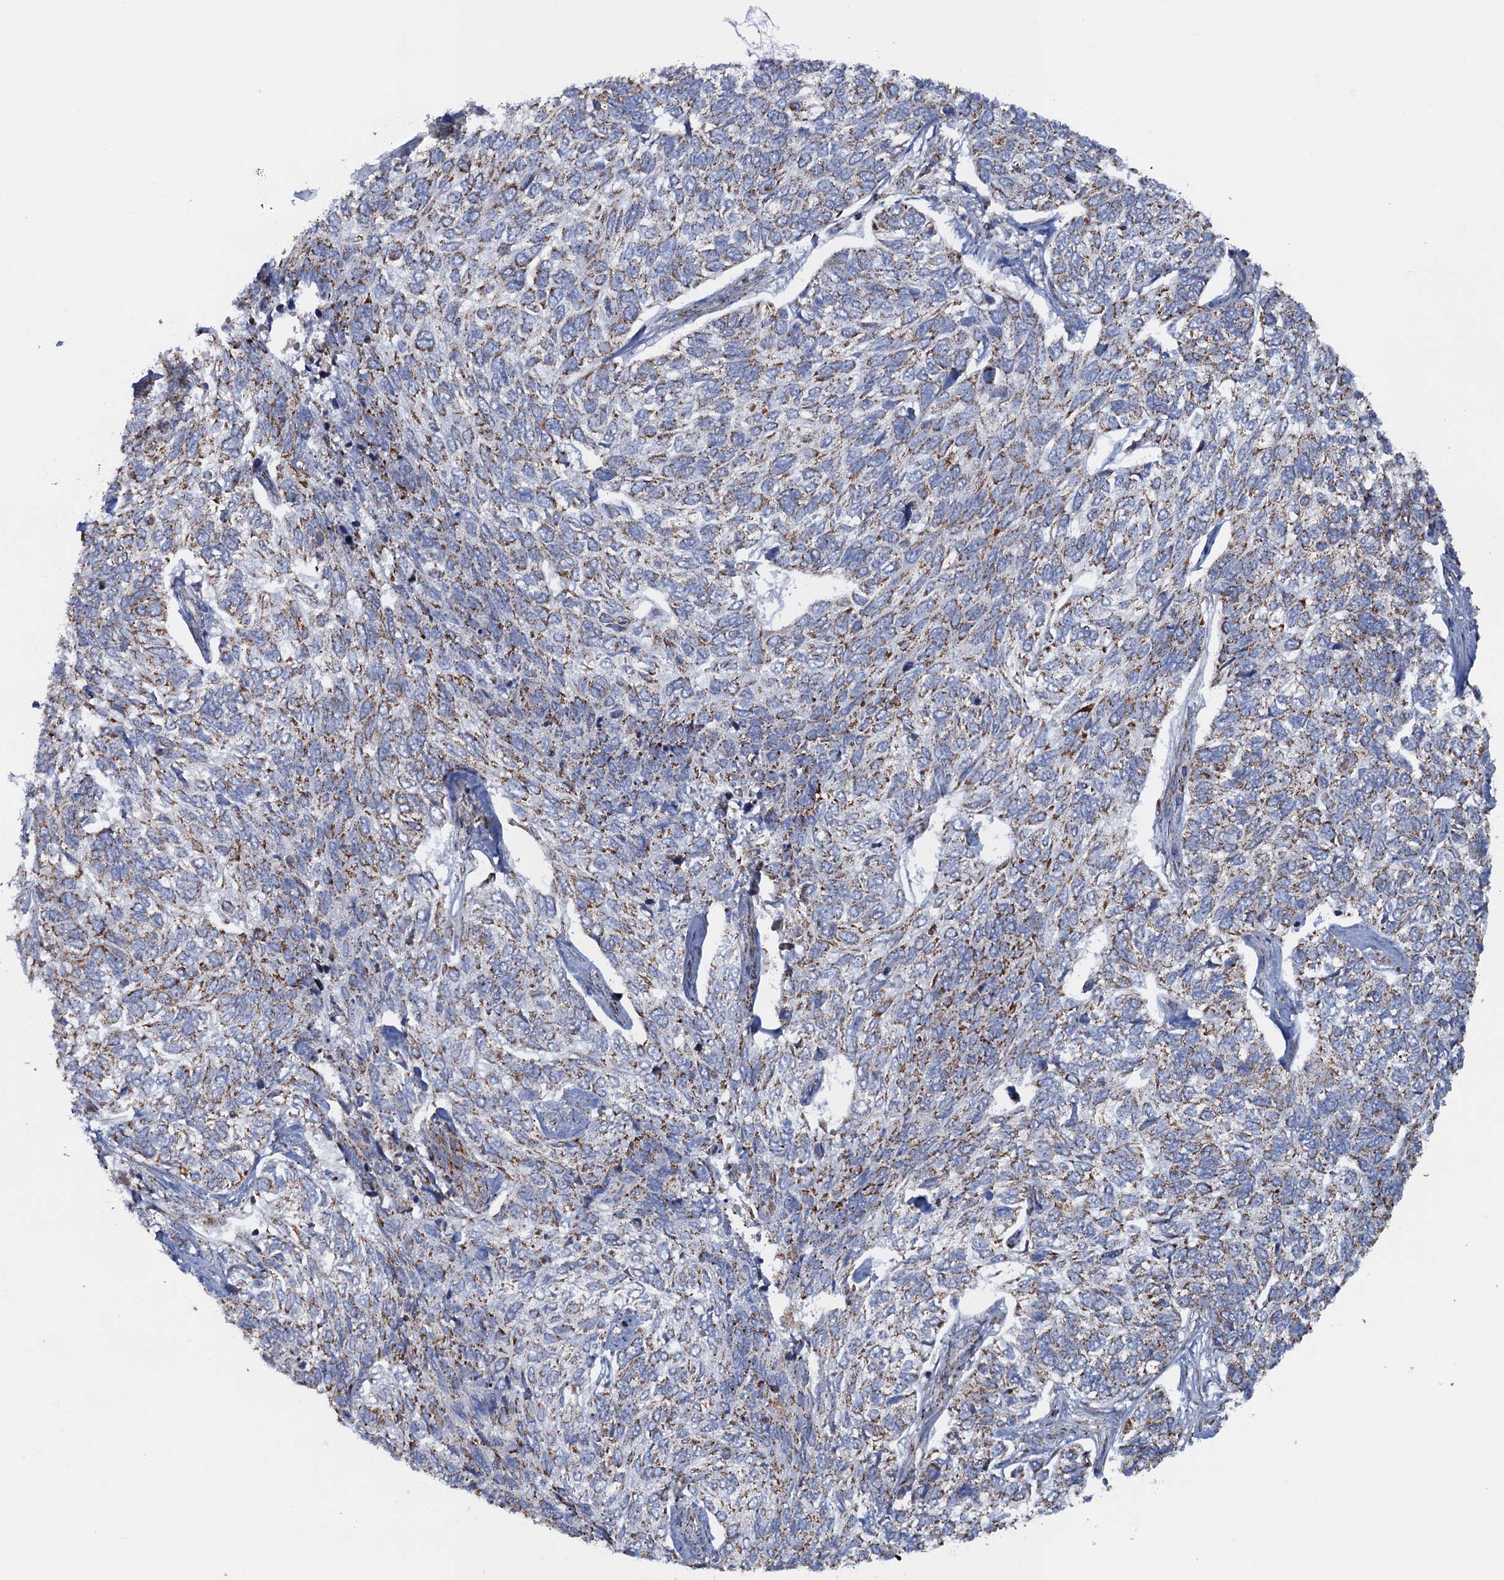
{"staining": {"intensity": "moderate", "quantity": ">75%", "location": "cytoplasmic/membranous"}, "tissue": "skin cancer", "cell_type": "Tumor cells", "image_type": "cancer", "snomed": [{"axis": "morphology", "description": "Basal cell carcinoma"}, {"axis": "topography", "description": "Skin"}], "caption": "Skin cancer stained with a brown dye reveals moderate cytoplasmic/membranous positive staining in about >75% of tumor cells.", "gene": "GTPBP3", "patient": {"sex": "female", "age": 65}}